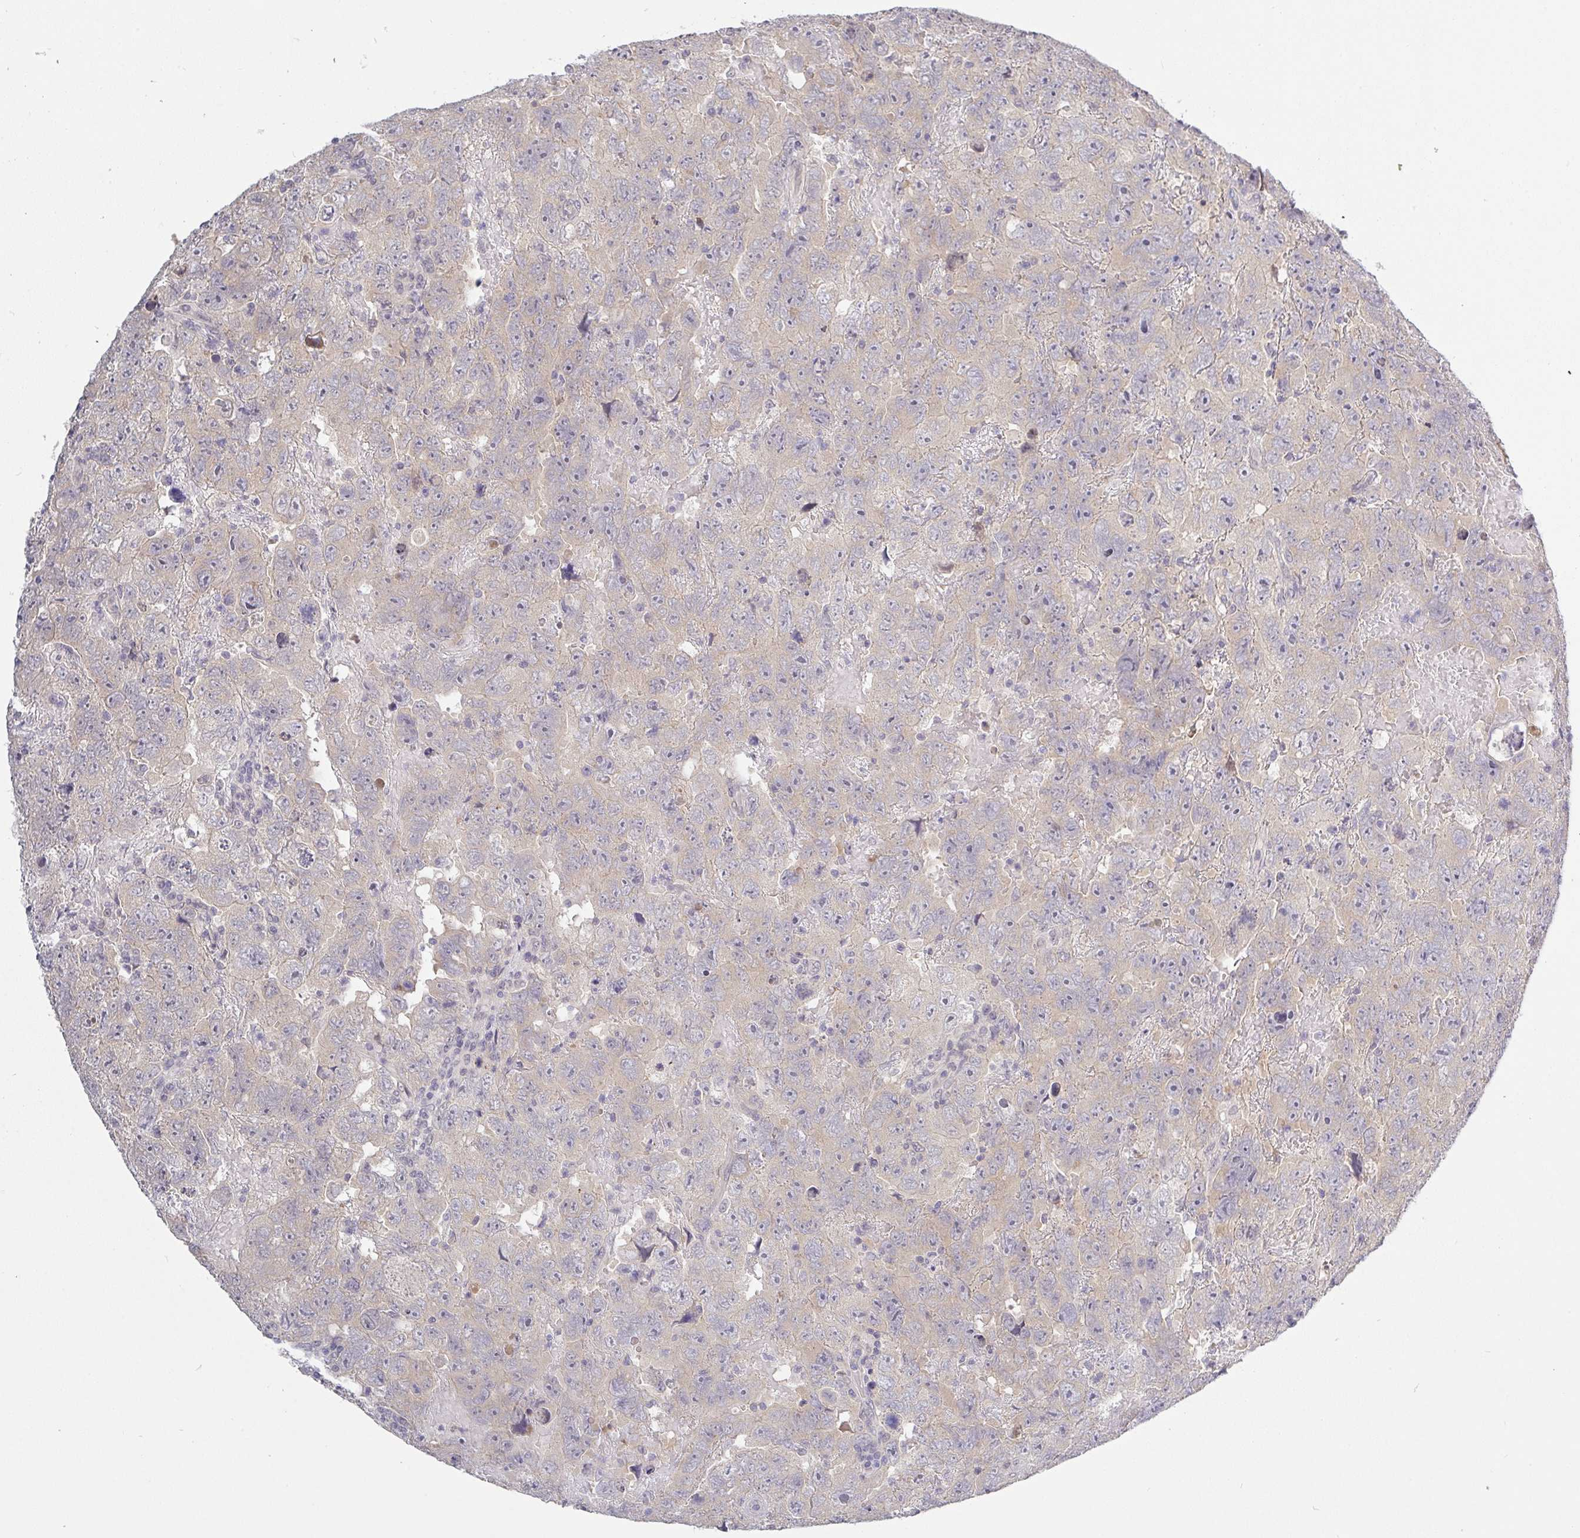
{"staining": {"intensity": "weak", "quantity": "<25%", "location": "cytoplasmic/membranous"}, "tissue": "testis cancer", "cell_type": "Tumor cells", "image_type": "cancer", "snomed": [{"axis": "morphology", "description": "Carcinoma, Embryonal, NOS"}, {"axis": "topography", "description": "Testis"}], "caption": "Immunohistochemical staining of embryonal carcinoma (testis) demonstrates no significant expression in tumor cells. (Brightfield microscopy of DAB (3,3'-diaminobenzidine) IHC at high magnification).", "gene": "HYPK", "patient": {"sex": "male", "age": 45}}